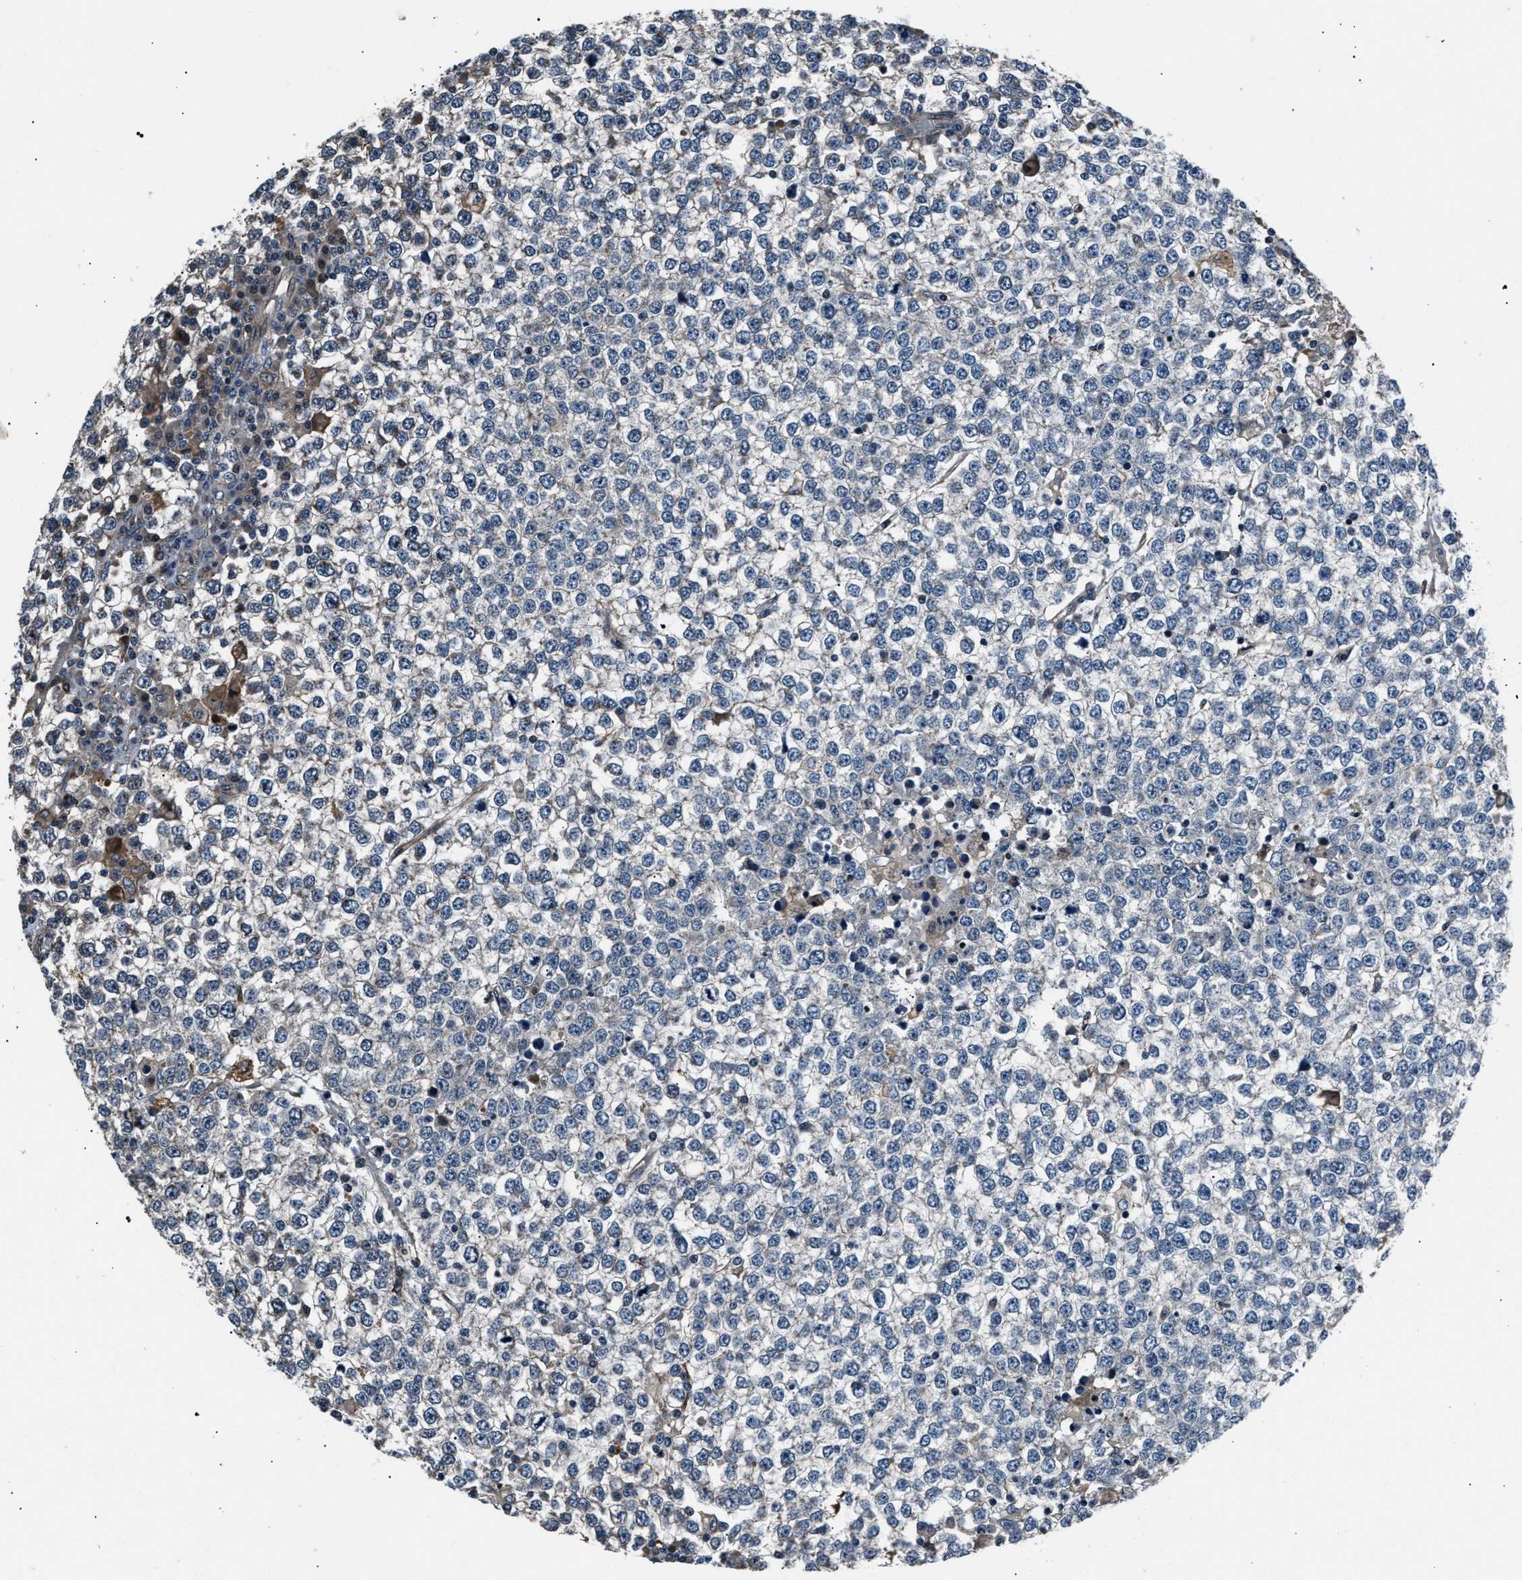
{"staining": {"intensity": "moderate", "quantity": "<25%", "location": "cytoplasmic/membranous"}, "tissue": "testis cancer", "cell_type": "Tumor cells", "image_type": "cancer", "snomed": [{"axis": "morphology", "description": "Seminoma, NOS"}, {"axis": "topography", "description": "Testis"}], "caption": "Tumor cells demonstrate low levels of moderate cytoplasmic/membranous positivity in about <25% of cells in human testis cancer (seminoma).", "gene": "DYNC2I1", "patient": {"sex": "male", "age": 65}}